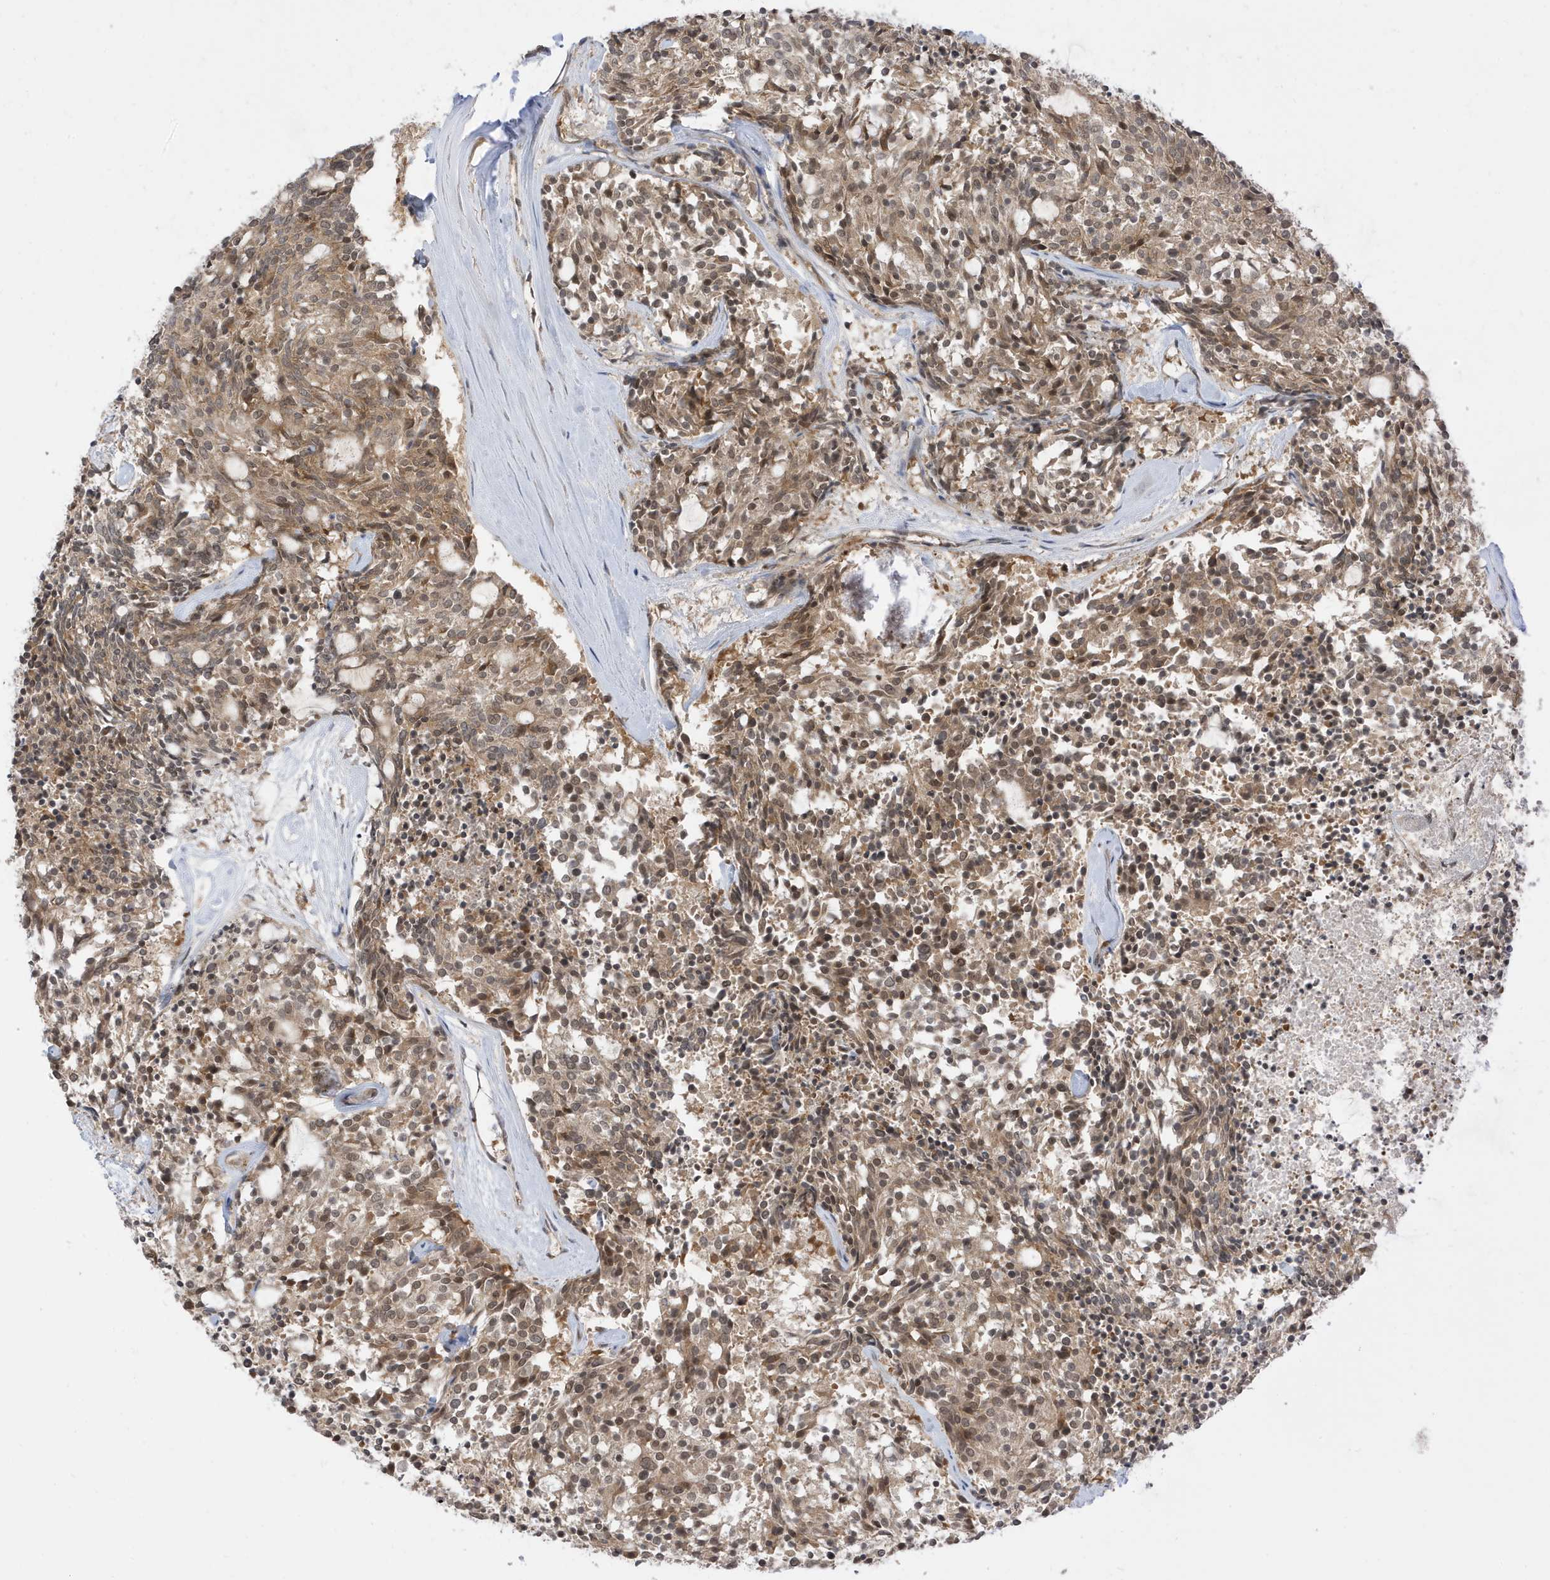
{"staining": {"intensity": "moderate", "quantity": ">75%", "location": "cytoplasmic/membranous,nuclear"}, "tissue": "carcinoid", "cell_type": "Tumor cells", "image_type": "cancer", "snomed": [{"axis": "morphology", "description": "Carcinoid, malignant, NOS"}, {"axis": "topography", "description": "Pancreas"}], "caption": "Brown immunohistochemical staining in malignant carcinoid shows moderate cytoplasmic/membranous and nuclear expression in about >75% of tumor cells.", "gene": "TAB3", "patient": {"sex": "female", "age": 54}}